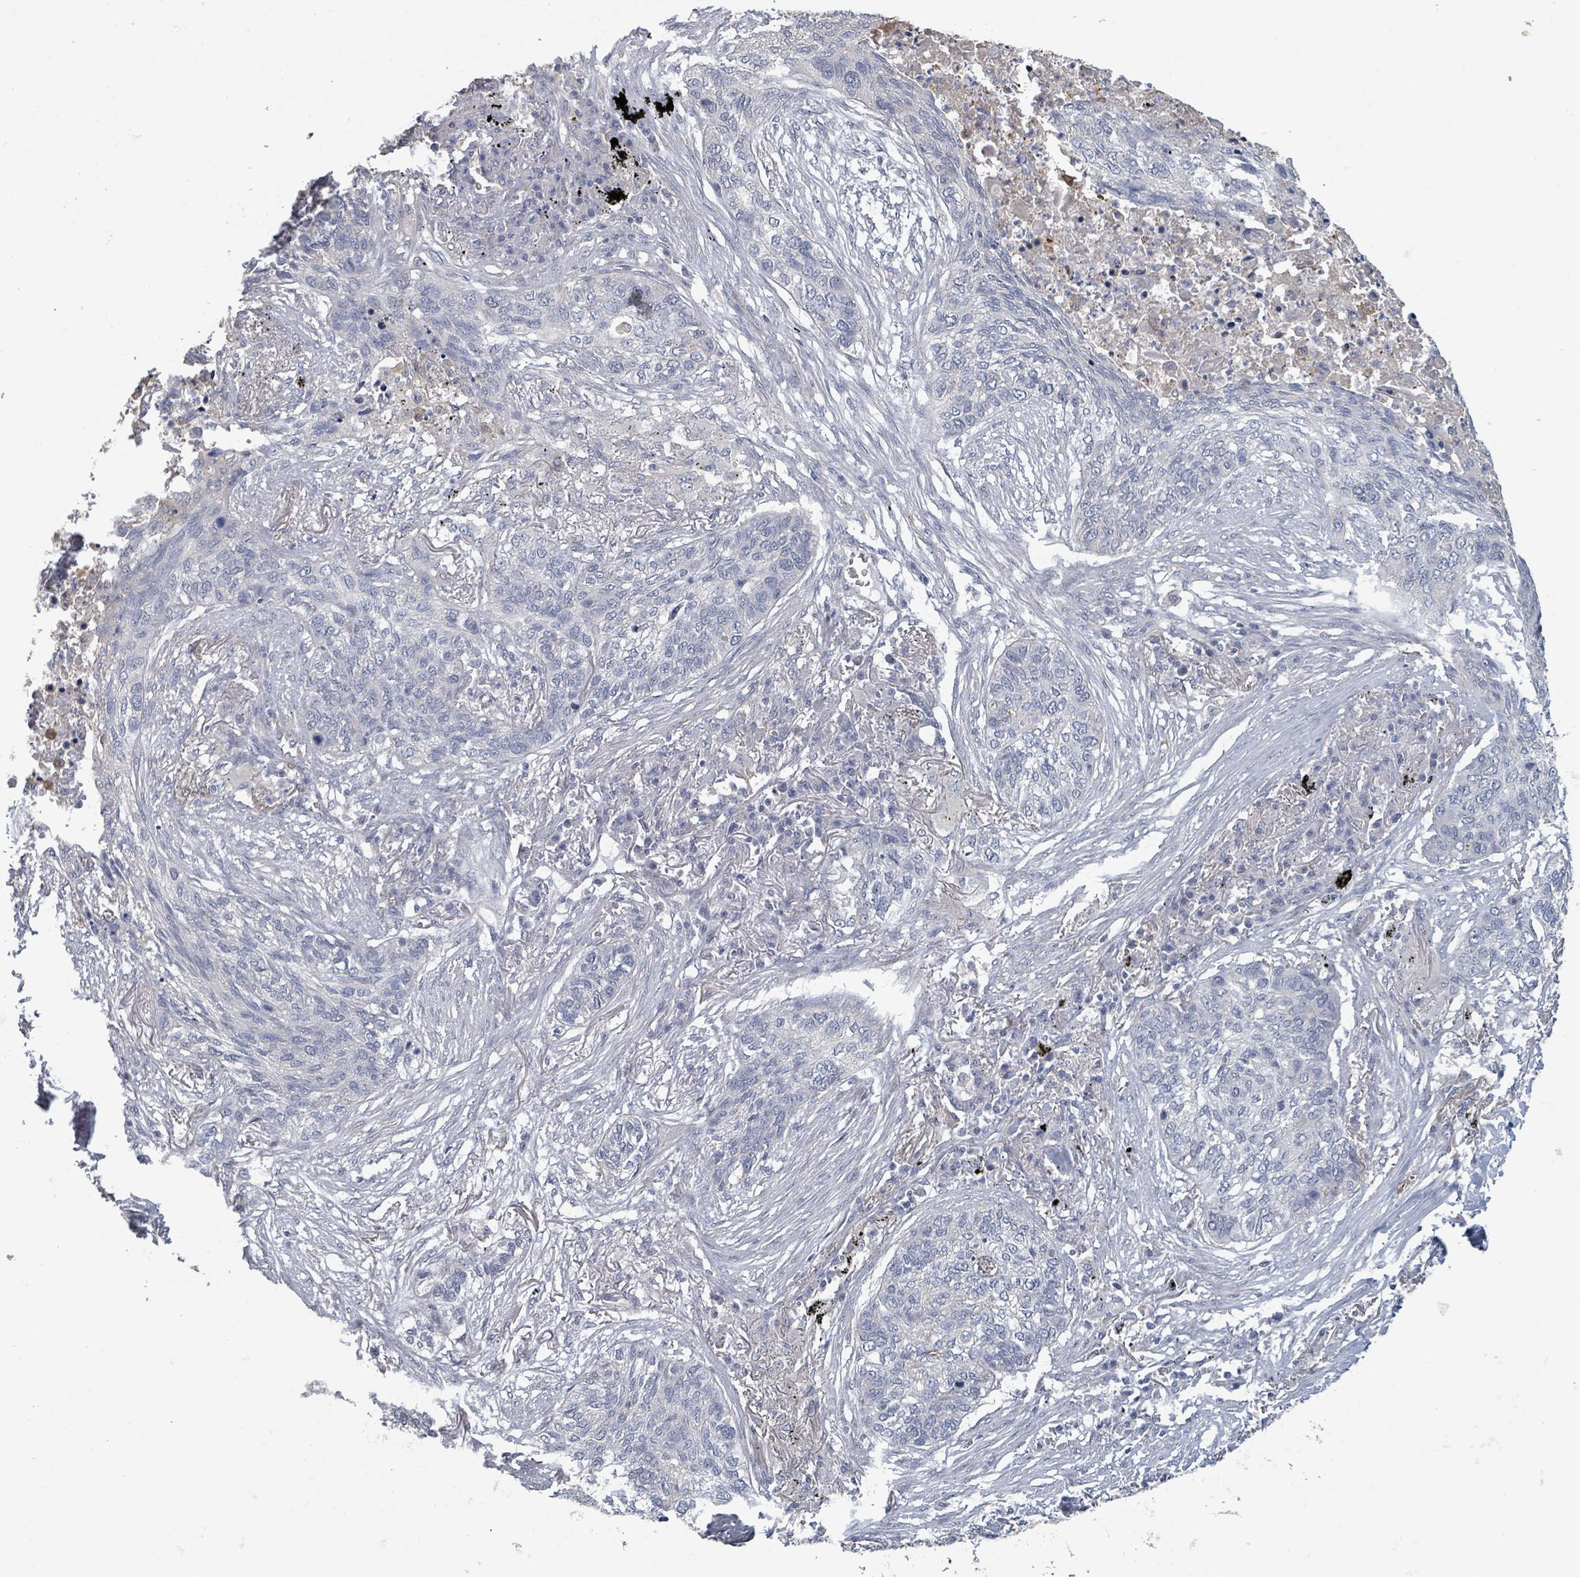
{"staining": {"intensity": "negative", "quantity": "none", "location": "none"}, "tissue": "lung cancer", "cell_type": "Tumor cells", "image_type": "cancer", "snomed": [{"axis": "morphology", "description": "Squamous cell carcinoma, NOS"}, {"axis": "topography", "description": "Lung"}], "caption": "Immunohistochemical staining of lung cancer displays no significant positivity in tumor cells.", "gene": "PLAUR", "patient": {"sex": "female", "age": 63}}